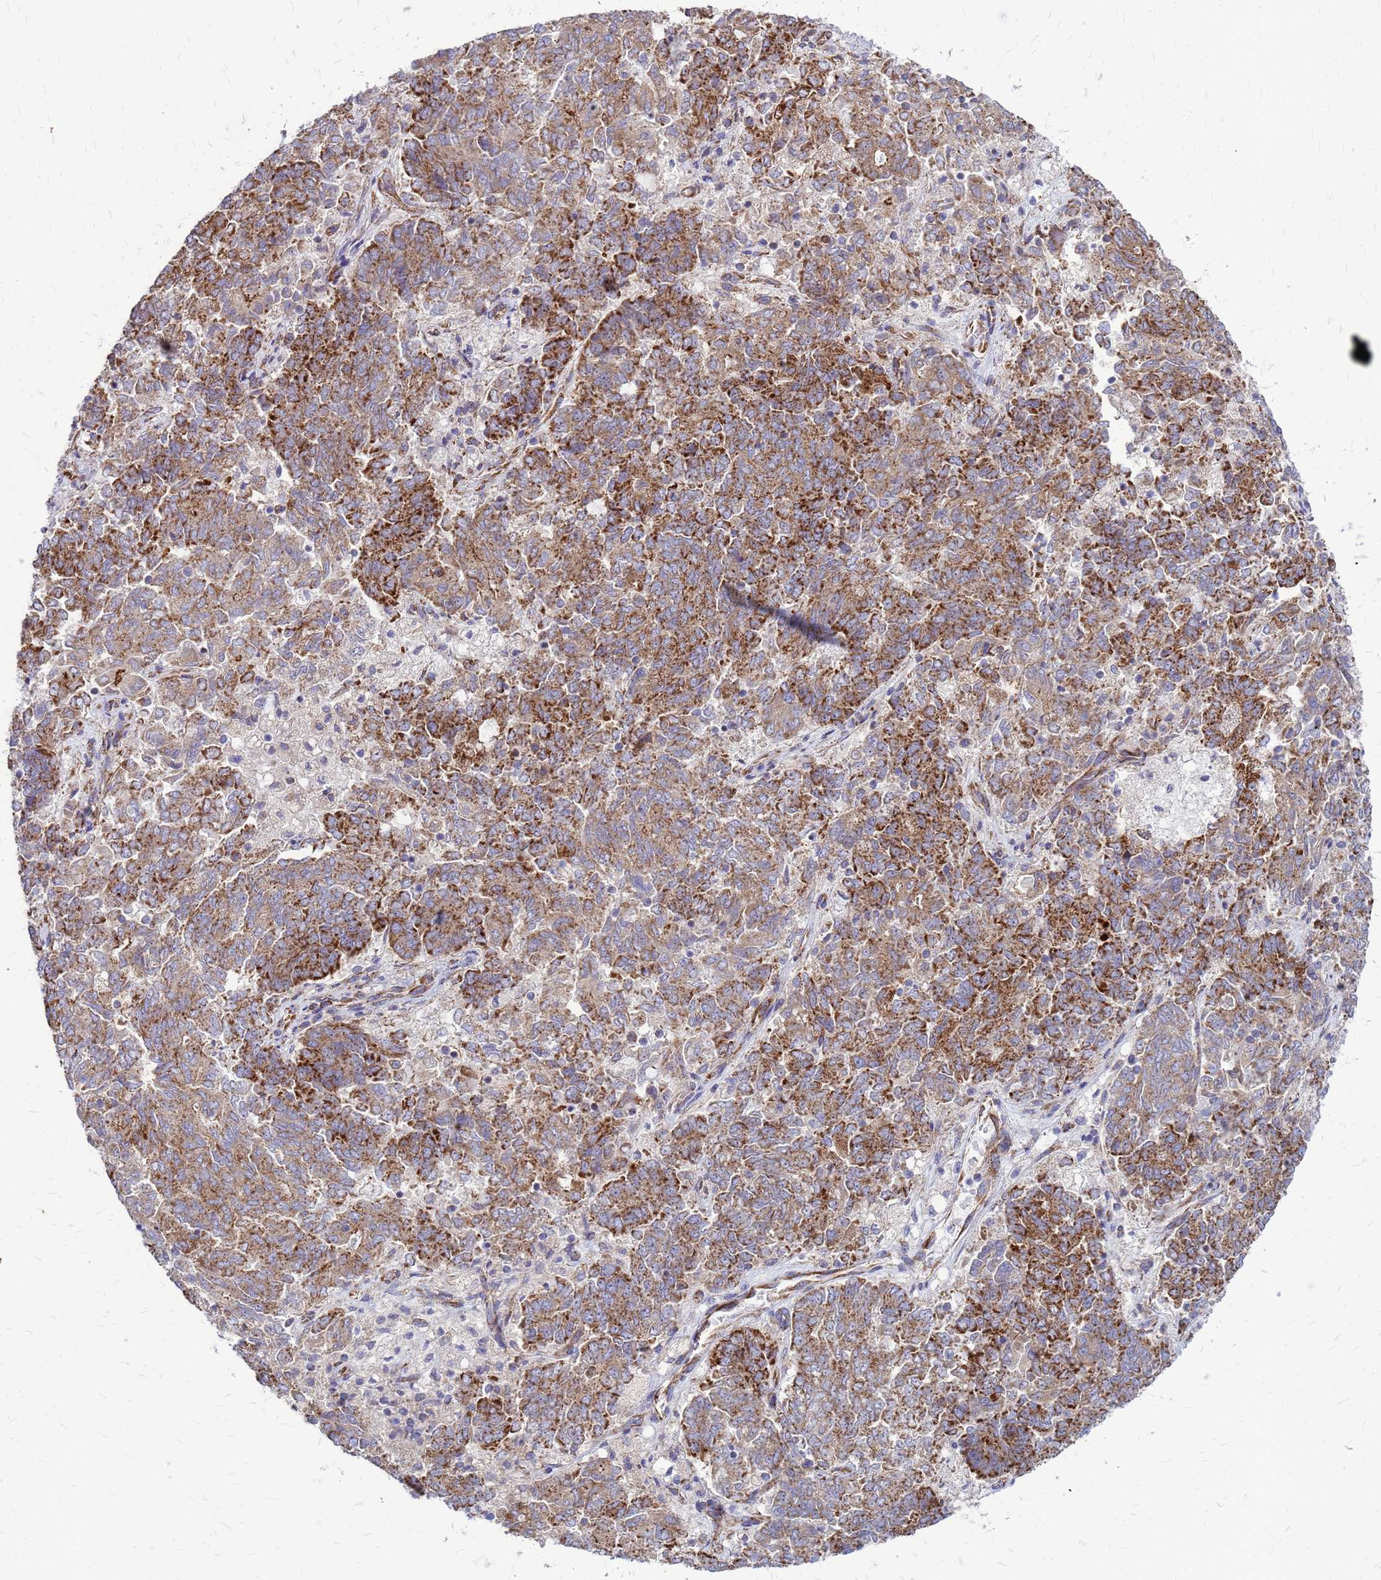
{"staining": {"intensity": "moderate", "quantity": ">75%", "location": "cytoplasmic/membranous"}, "tissue": "endometrial cancer", "cell_type": "Tumor cells", "image_type": "cancer", "snomed": [{"axis": "morphology", "description": "Adenocarcinoma, NOS"}, {"axis": "topography", "description": "Endometrium"}], "caption": "Immunohistochemical staining of human endometrial cancer shows medium levels of moderate cytoplasmic/membranous protein expression in about >75% of tumor cells.", "gene": "FSTL4", "patient": {"sex": "female", "age": 80}}